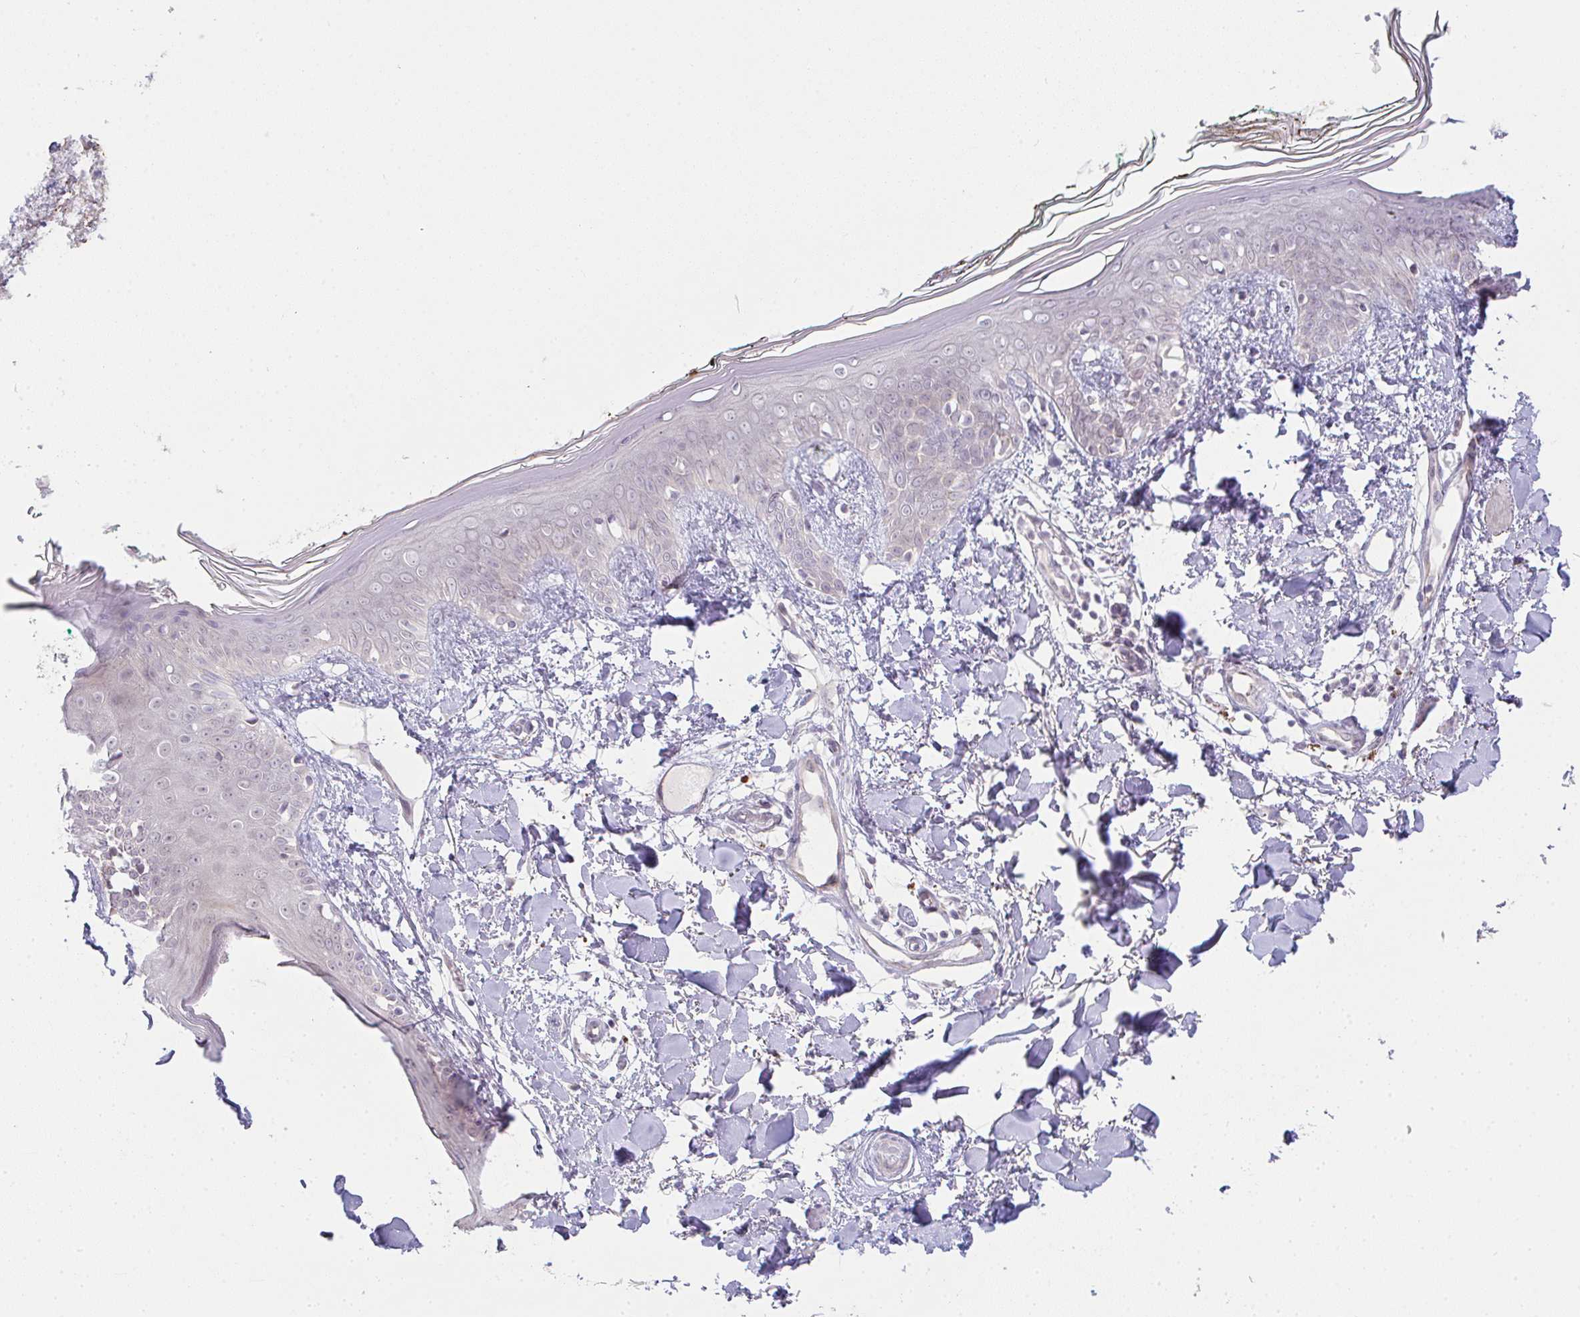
{"staining": {"intensity": "negative", "quantity": "none", "location": "none"}, "tissue": "skin", "cell_type": "Fibroblasts", "image_type": "normal", "snomed": [{"axis": "morphology", "description": "Normal tissue, NOS"}, {"axis": "topography", "description": "Skin"}], "caption": "A high-resolution image shows immunohistochemistry staining of normal skin, which exhibits no significant expression in fibroblasts. (DAB immunohistochemistry (IHC) with hematoxylin counter stain).", "gene": "CSE1L", "patient": {"sex": "female", "age": 34}}